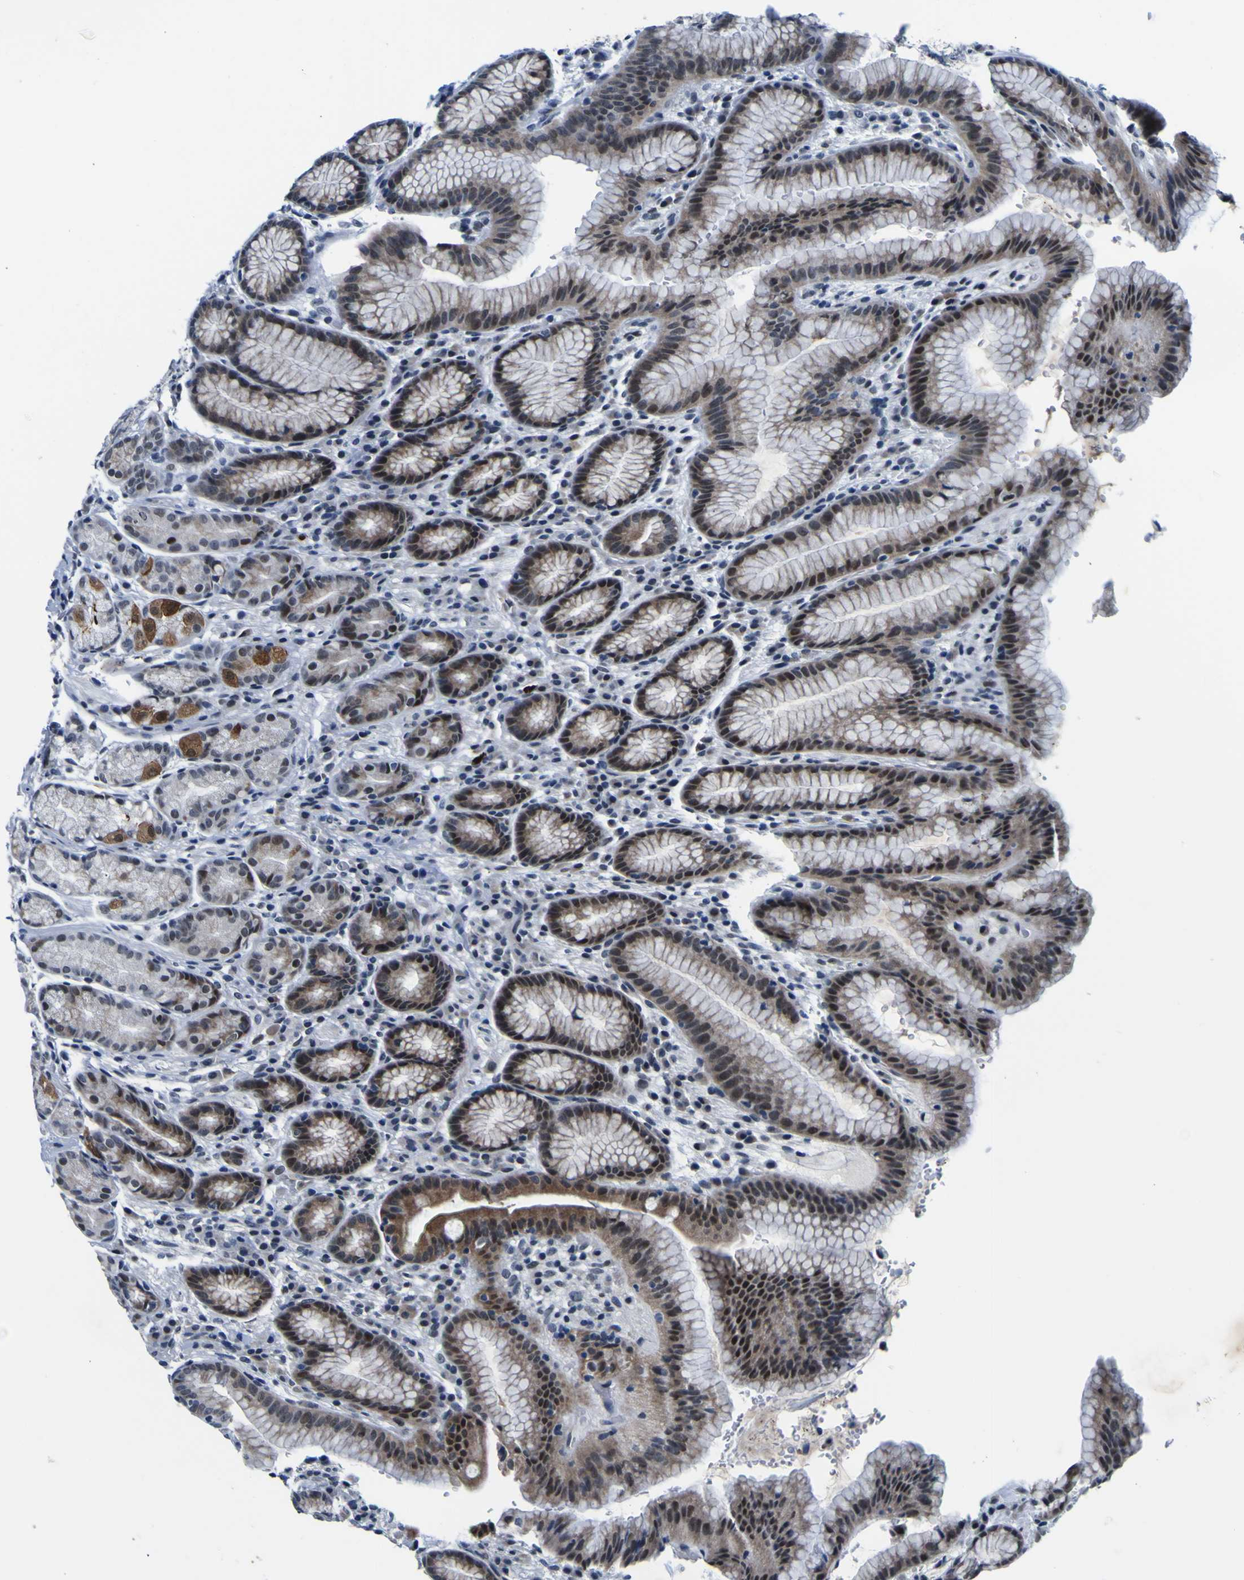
{"staining": {"intensity": "moderate", "quantity": "25%-75%", "location": "cytoplasmic/membranous,nuclear"}, "tissue": "stomach", "cell_type": "Glandular cells", "image_type": "normal", "snomed": [{"axis": "morphology", "description": "Normal tissue, NOS"}, {"axis": "topography", "description": "Stomach, lower"}], "caption": "Protein analysis of unremarkable stomach demonstrates moderate cytoplasmic/membranous,nuclear staining in approximately 25%-75% of glandular cells. The protein of interest is stained brown, and the nuclei are stained in blue (DAB IHC with brightfield microscopy, high magnification).", "gene": "CUL4B", "patient": {"sex": "male", "age": 52}}